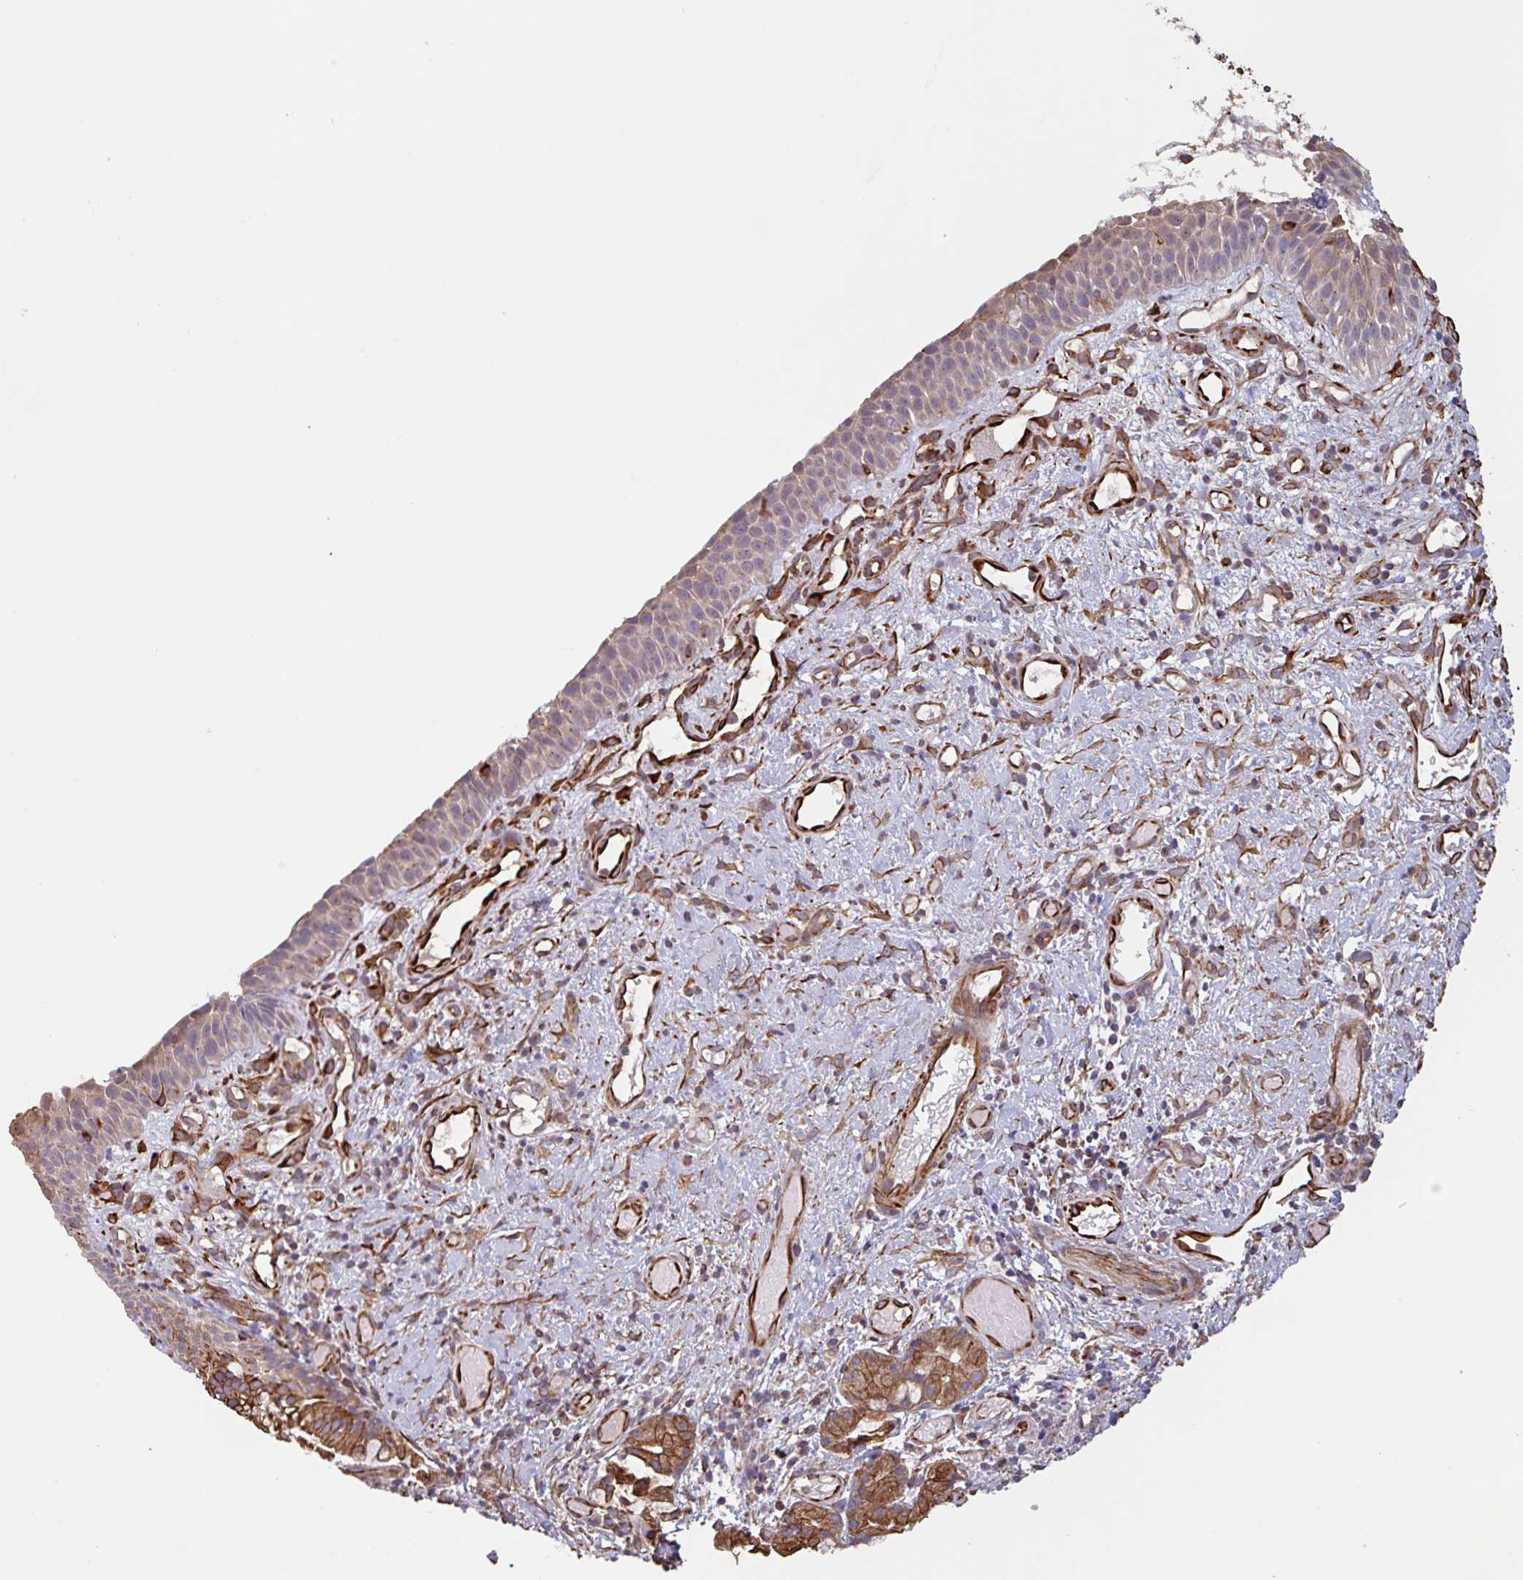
{"staining": {"intensity": "strong", "quantity": "25%-75%", "location": "cytoplasmic/membranous"}, "tissue": "nasopharynx", "cell_type": "Respiratory epithelial cells", "image_type": "normal", "snomed": [{"axis": "morphology", "description": "Normal tissue, NOS"}, {"axis": "morphology", "description": "Inflammation, NOS"}, {"axis": "topography", "description": "Nasopharynx"}], "caption": "Approximately 25%-75% of respiratory epithelial cells in normal human nasopharynx display strong cytoplasmic/membranous protein positivity as visualized by brown immunohistochemical staining.", "gene": "ZNF790", "patient": {"sex": "male", "age": 54}}